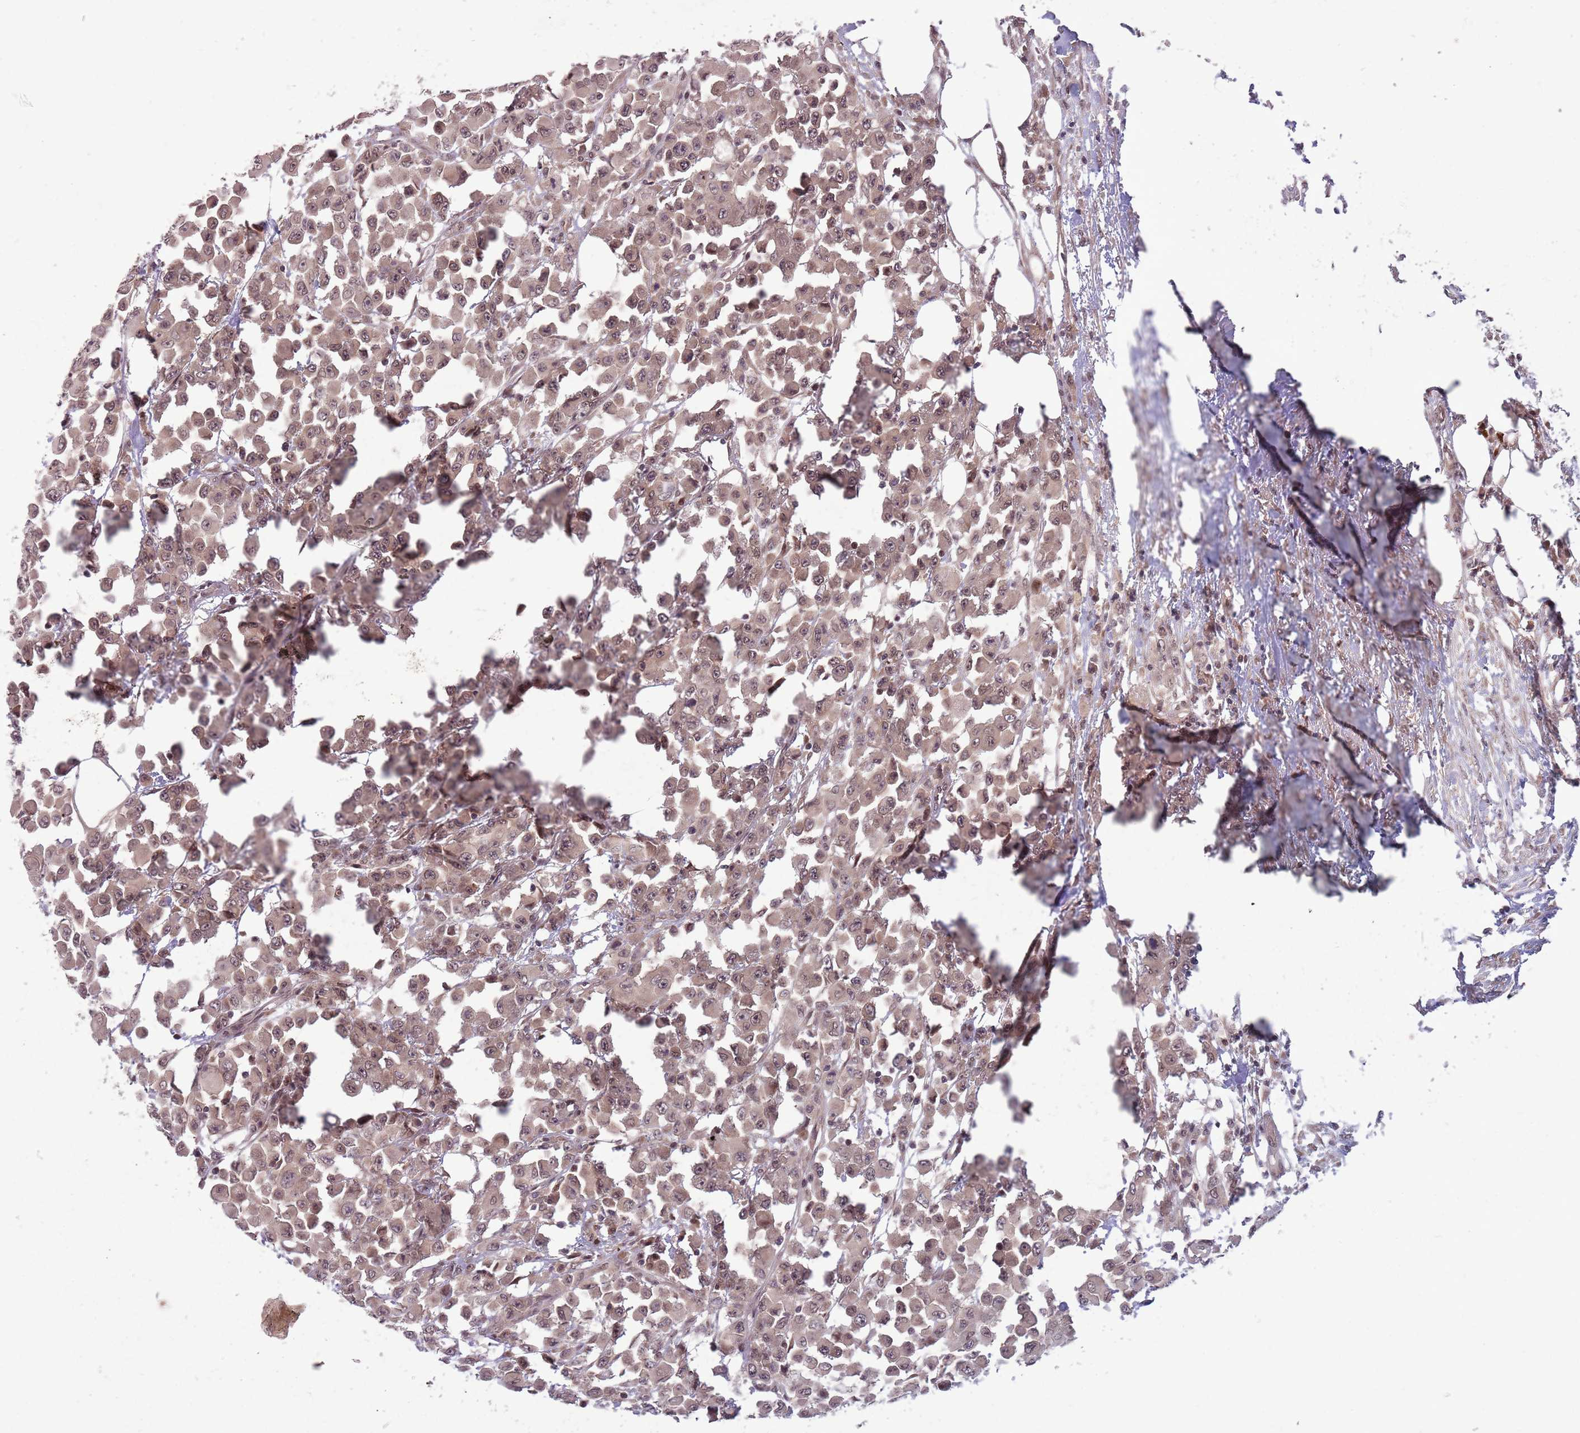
{"staining": {"intensity": "weak", "quantity": ">75%", "location": "nuclear"}, "tissue": "colorectal cancer", "cell_type": "Tumor cells", "image_type": "cancer", "snomed": [{"axis": "morphology", "description": "Adenocarcinoma, NOS"}, {"axis": "topography", "description": "Colon"}], "caption": "High-power microscopy captured an immunohistochemistry (IHC) photomicrograph of colorectal cancer (adenocarcinoma), revealing weak nuclear staining in about >75% of tumor cells.", "gene": "ADAMTS3", "patient": {"sex": "male", "age": 51}}